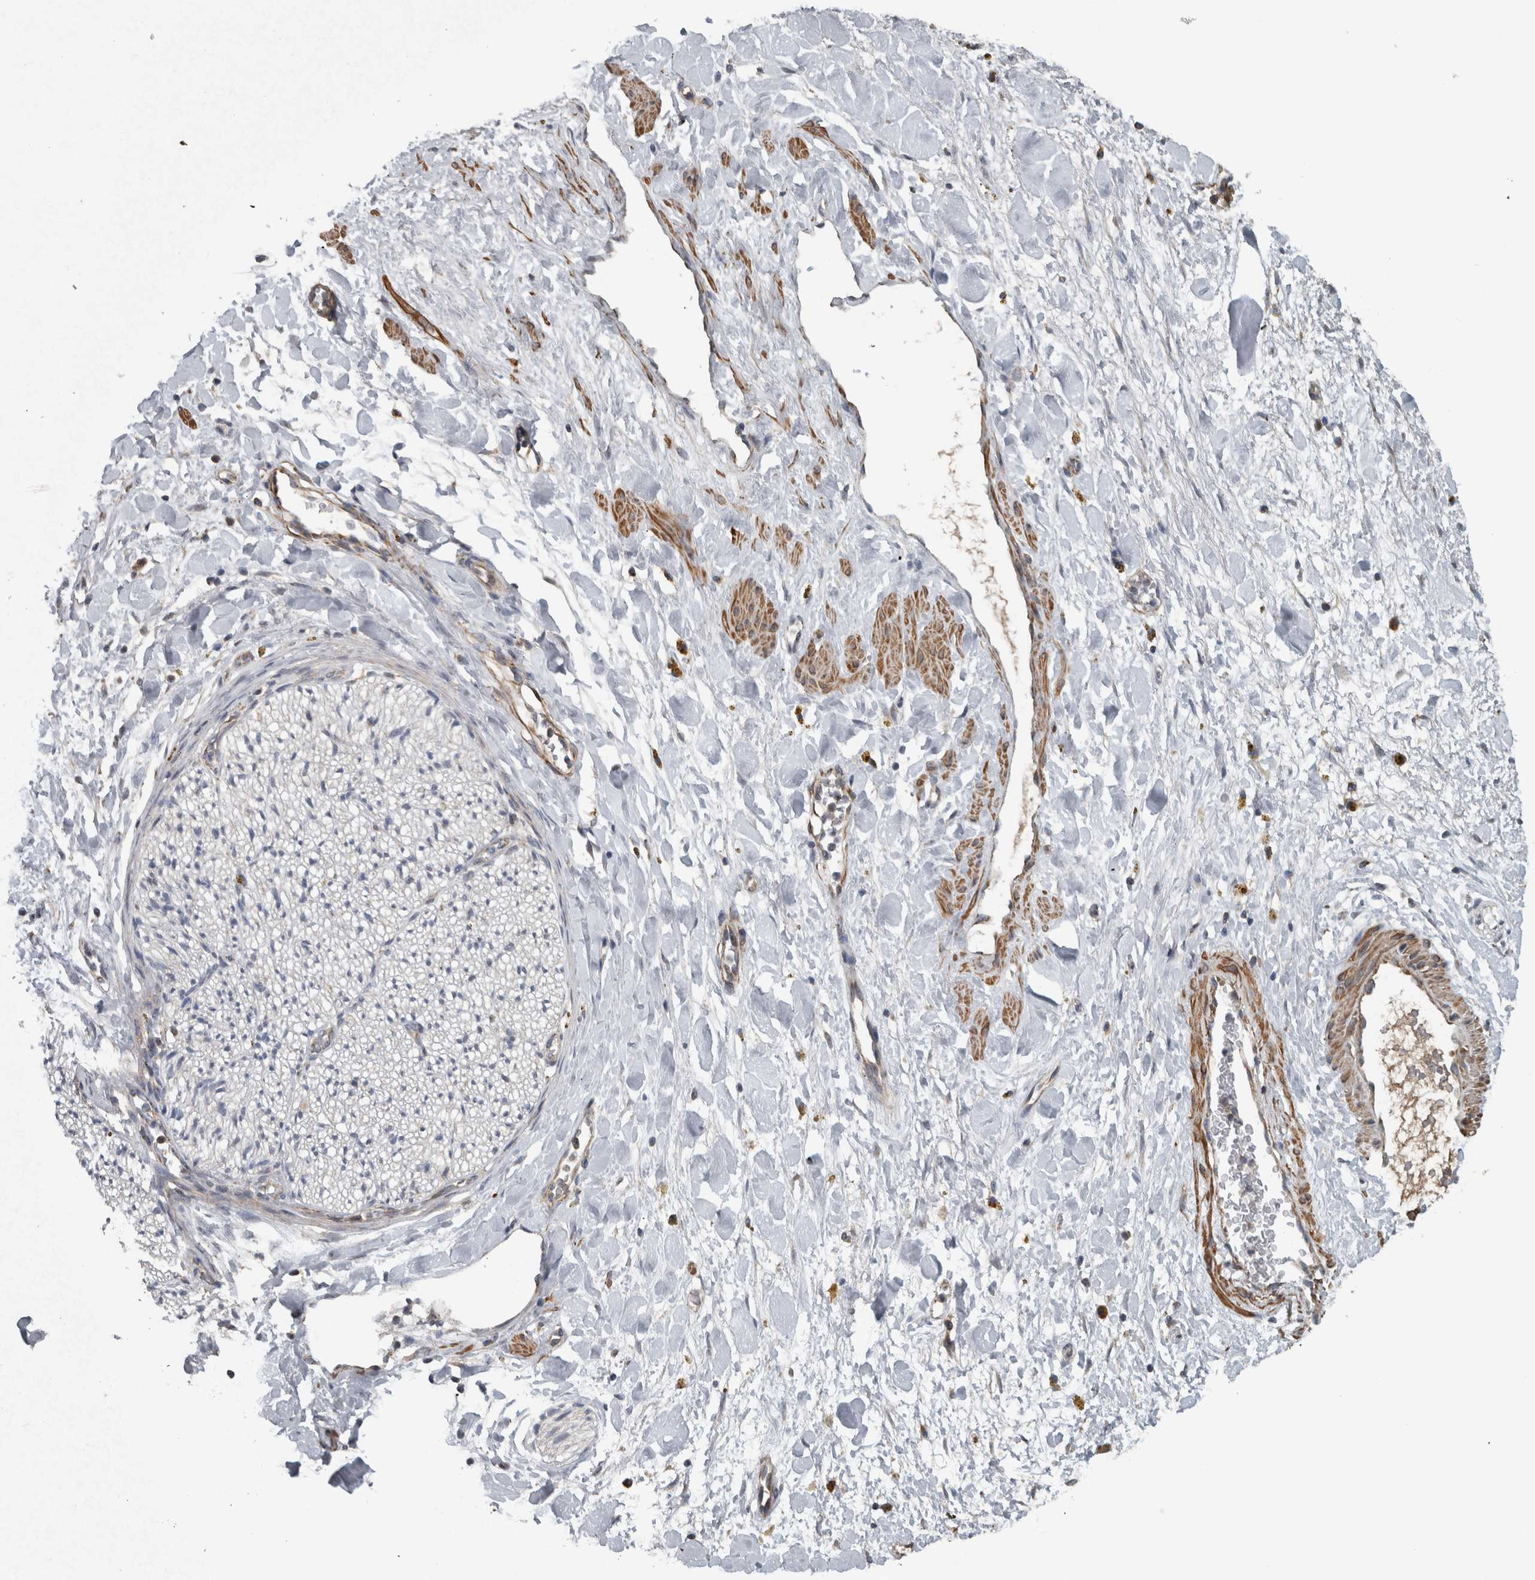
{"staining": {"intensity": "moderate", "quantity": "25%-75%", "location": "cytoplasmic/membranous"}, "tissue": "adipose tissue", "cell_type": "Adipocytes", "image_type": "normal", "snomed": [{"axis": "morphology", "description": "Normal tissue, NOS"}, {"axis": "topography", "description": "Kidney"}, {"axis": "topography", "description": "Peripheral nerve tissue"}], "caption": "IHC of unremarkable human adipose tissue displays medium levels of moderate cytoplasmic/membranous expression in about 25%-75% of adipocytes. (IHC, brightfield microscopy, high magnification).", "gene": "ARMC1", "patient": {"sex": "male", "age": 7}}